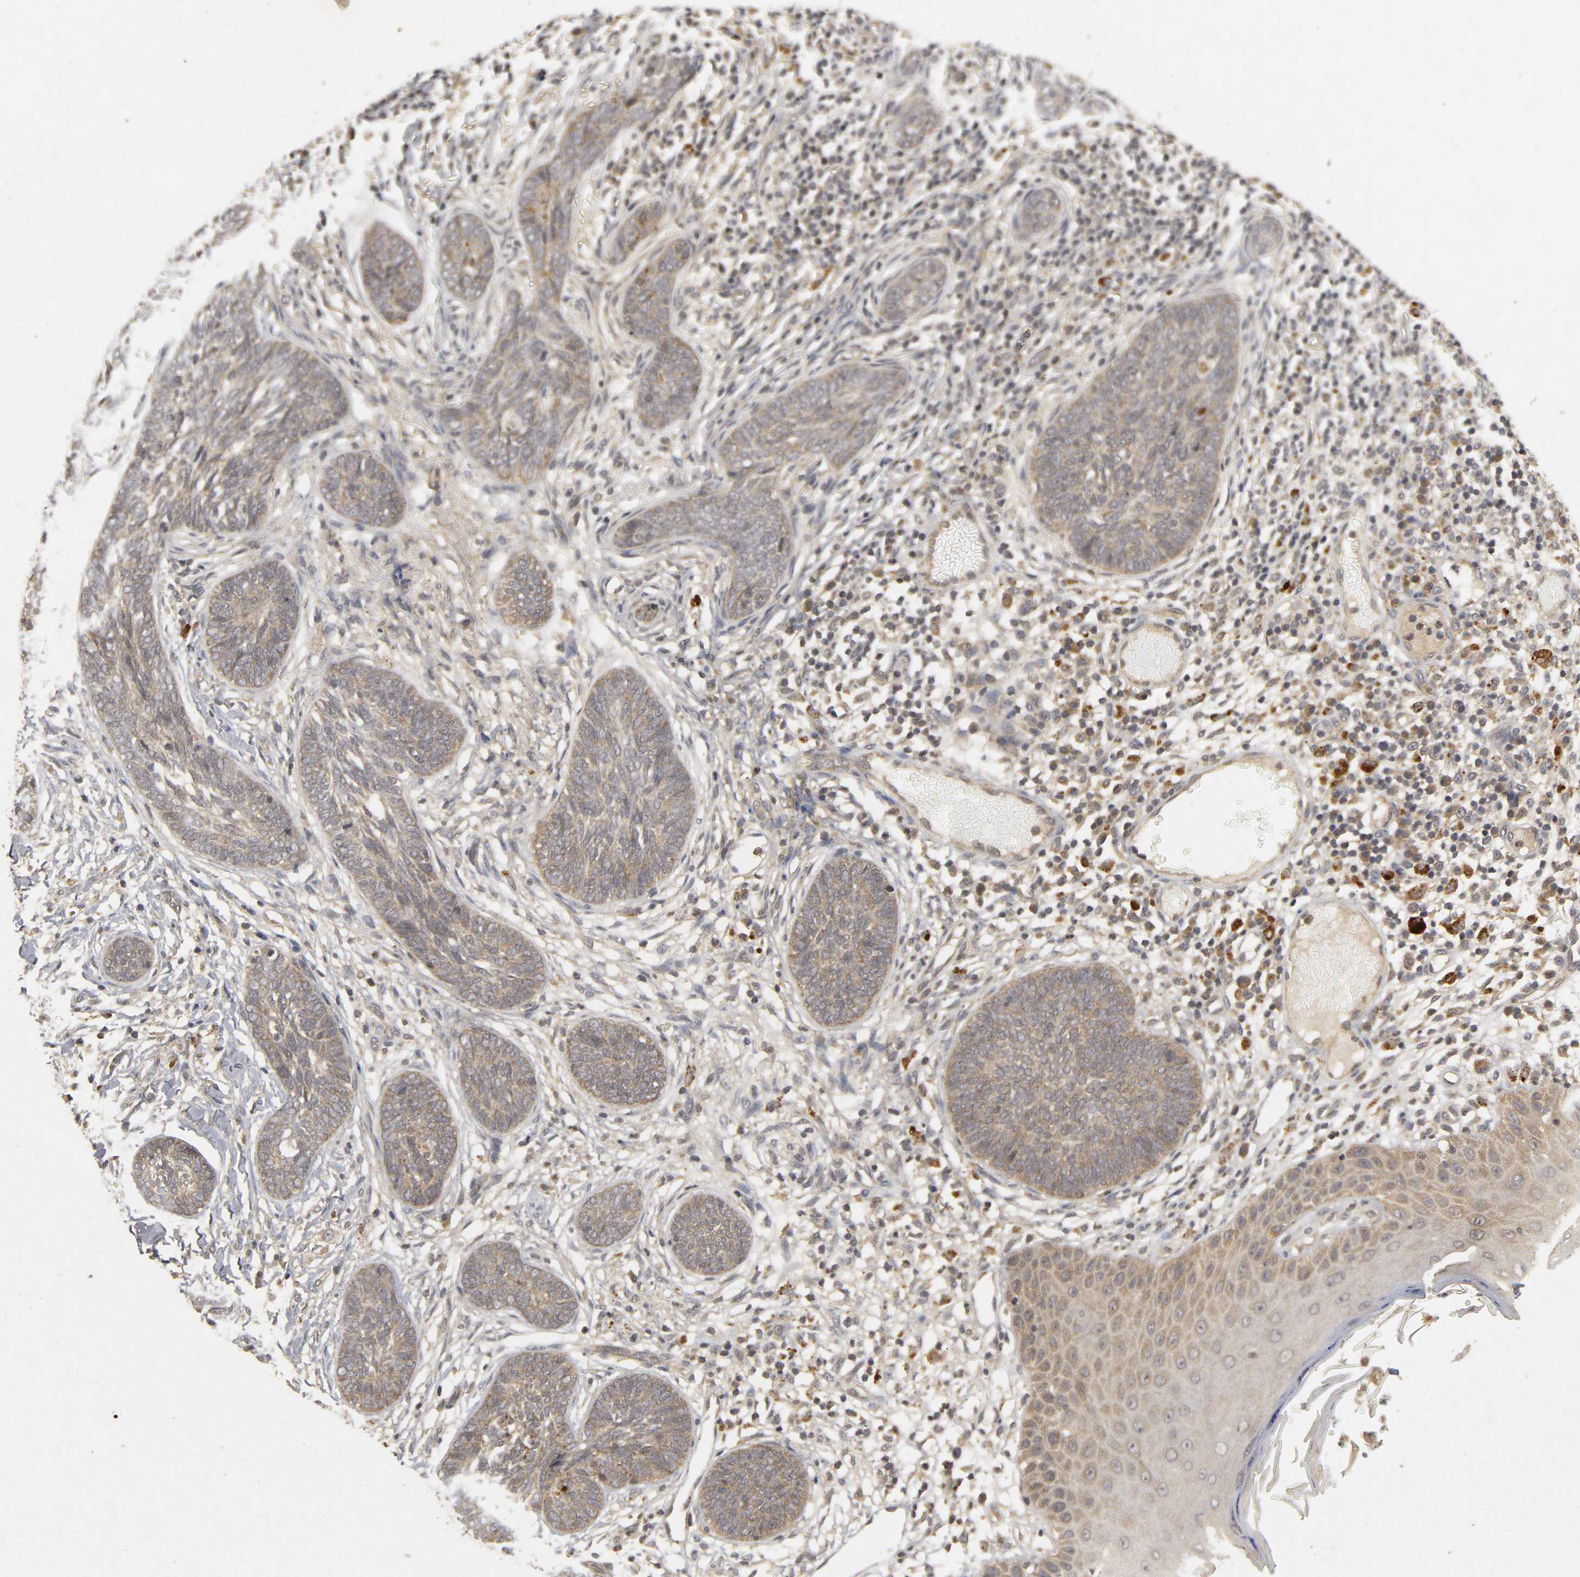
{"staining": {"intensity": "weak", "quantity": ">75%", "location": "cytoplasmic/membranous"}, "tissue": "skin cancer", "cell_type": "Tumor cells", "image_type": "cancer", "snomed": [{"axis": "morphology", "description": "Normal tissue, NOS"}, {"axis": "morphology", "description": "Basal cell carcinoma"}, {"axis": "topography", "description": "Skin"}], "caption": "Immunohistochemistry staining of basal cell carcinoma (skin), which demonstrates low levels of weak cytoplasmic/membranous expression in about >75% of tumor cells indicating weak cytoplasmic/membranous protein positivity. The staining was performed using DAB (3,3'-diaminobenzidine) (brown) for protein detection and nuclei were counterstained in hematoxylin (blue).", "gene": "TRAF6", "patient": {"sex": "male", "age": 87}}